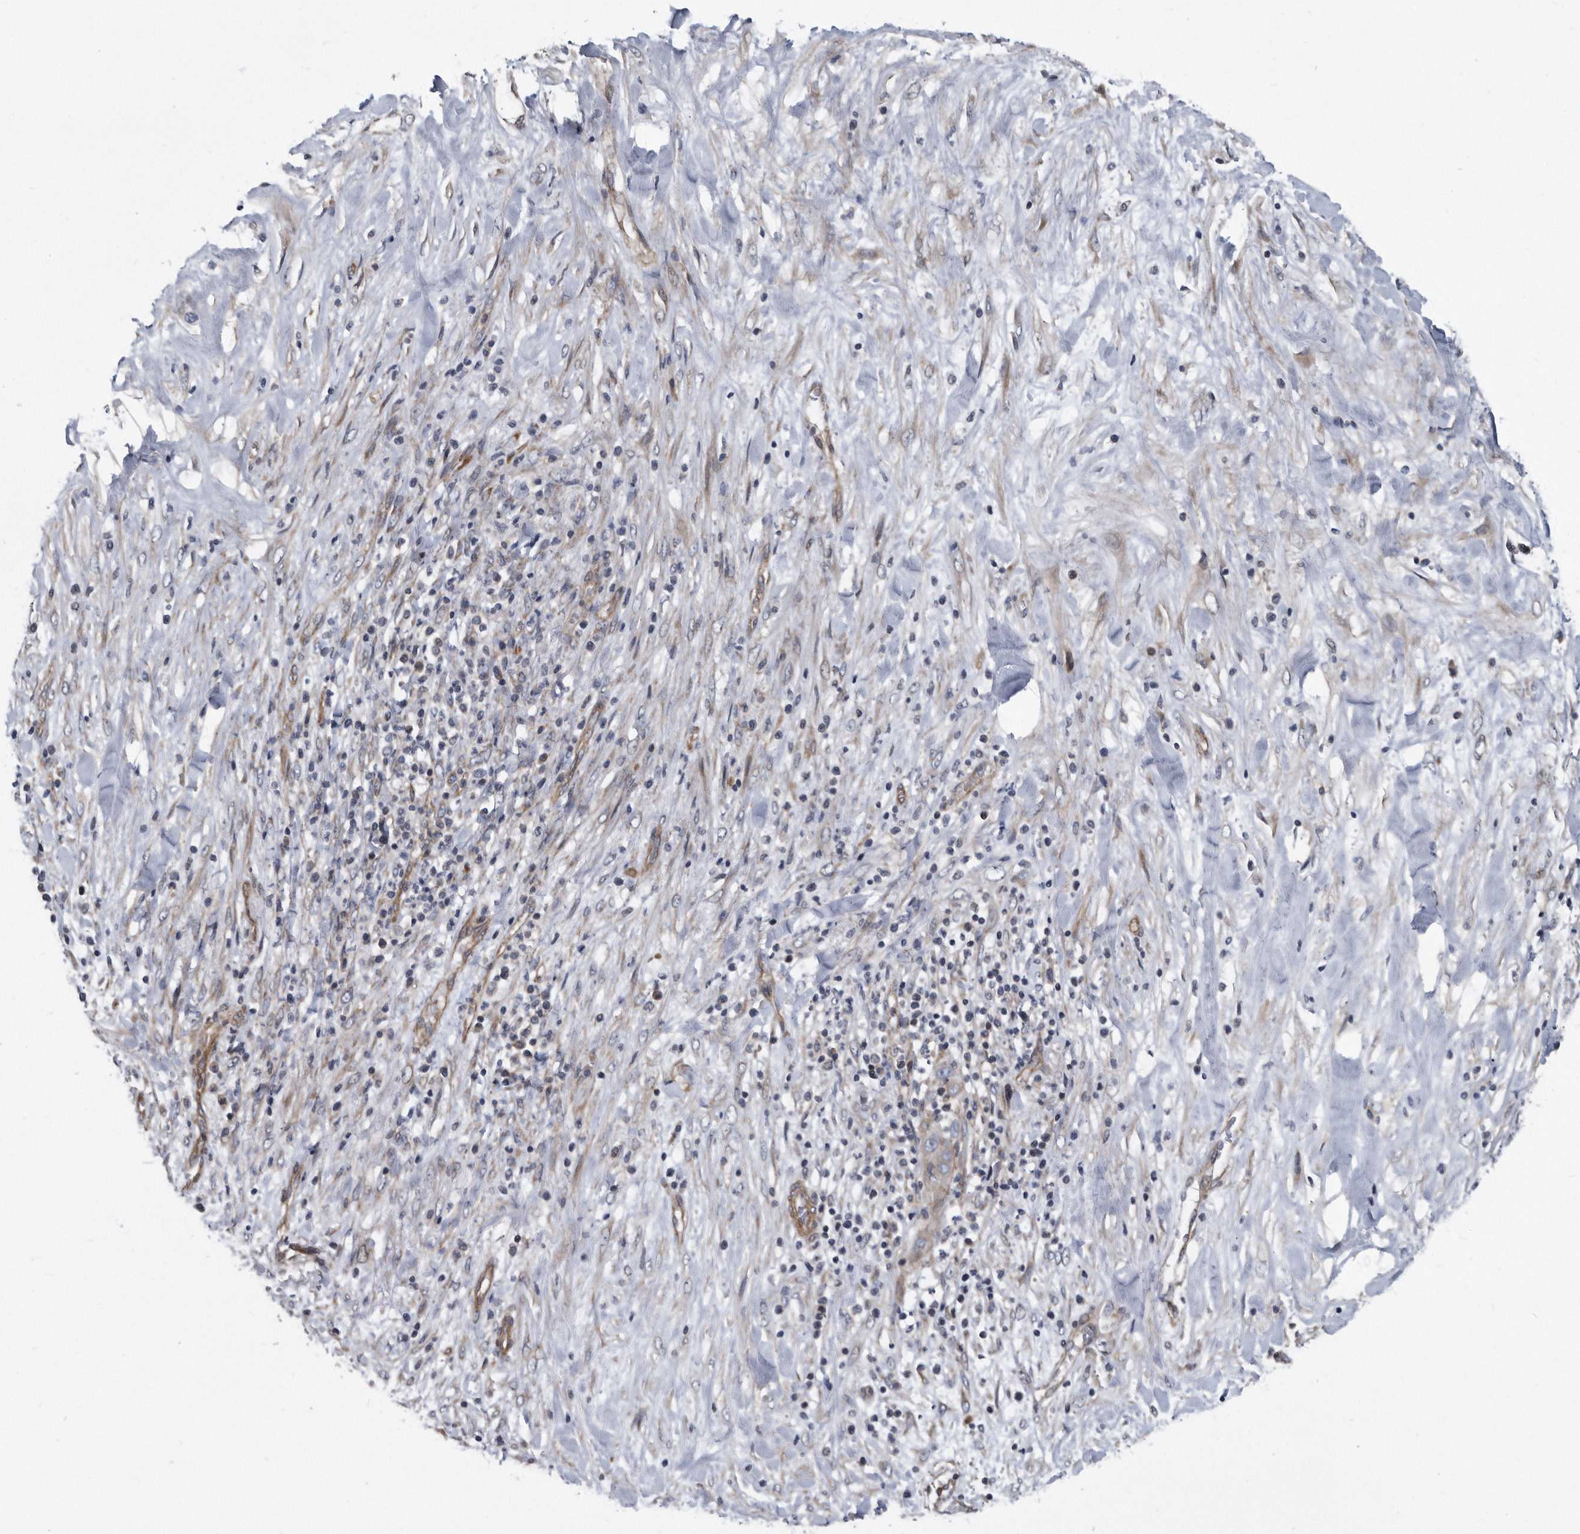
{"staining": {"intensity": "weak", "quantity": "<25%", "location": "cytoplasmic/membranous"}, "tissue": "liver cancer", "cell_type": "Tumor cells", "image_type": "cancer", "snomed": [{"axis": "morphology", "description": "Cholangiocarcinoma"}, {"axis": "topography", "description": "Liver"}], "caption": "DAB immunohistochemical staining of human liver cancer (cholangiocarcinoma) reveals no significant positivity in tumor cells.", "gene": "ARMCX1", "patient": {"sex": "female", "age": 52}}